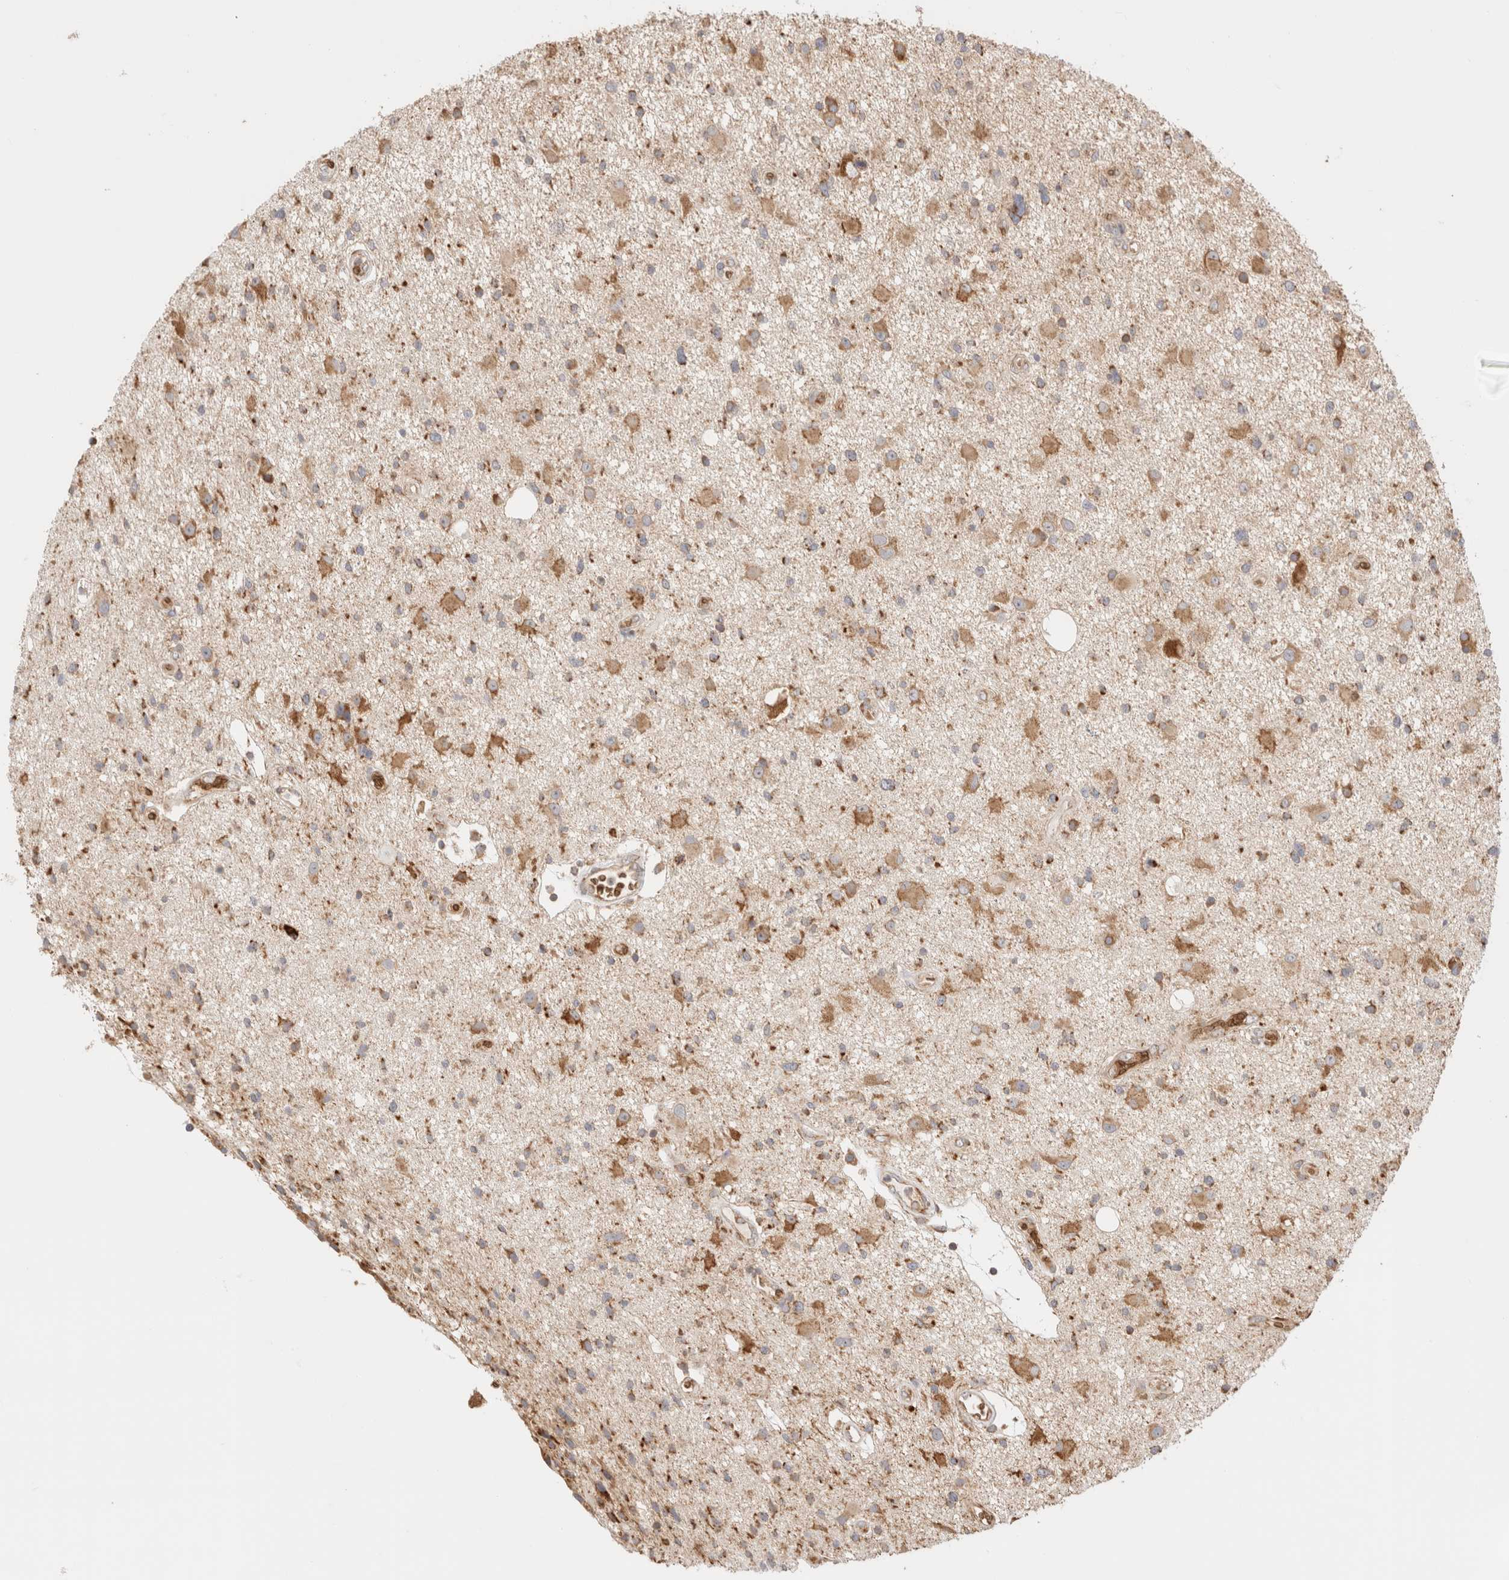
{"staining": {"intensity": "moderate", "quantity": ">75%", "location": "cytoplasmic/membranous"}, "tissue": "glioma", "cell_type": "Tumor cells", "image_type": "cancer", "snomed": [{"axis": "morphology", "description": "Glioma, malignant, High grade"}, {"axis": "topography", "description": "Brain"}], "caption": "Brown immunohistochemical staining in malignant high-grade glioma exhibits moderate cytoplasmic/membranous expression in approximately >75% of tumor cells.", "gene": "UTS2B", "patient": {"sex": "male", "age": 33}}